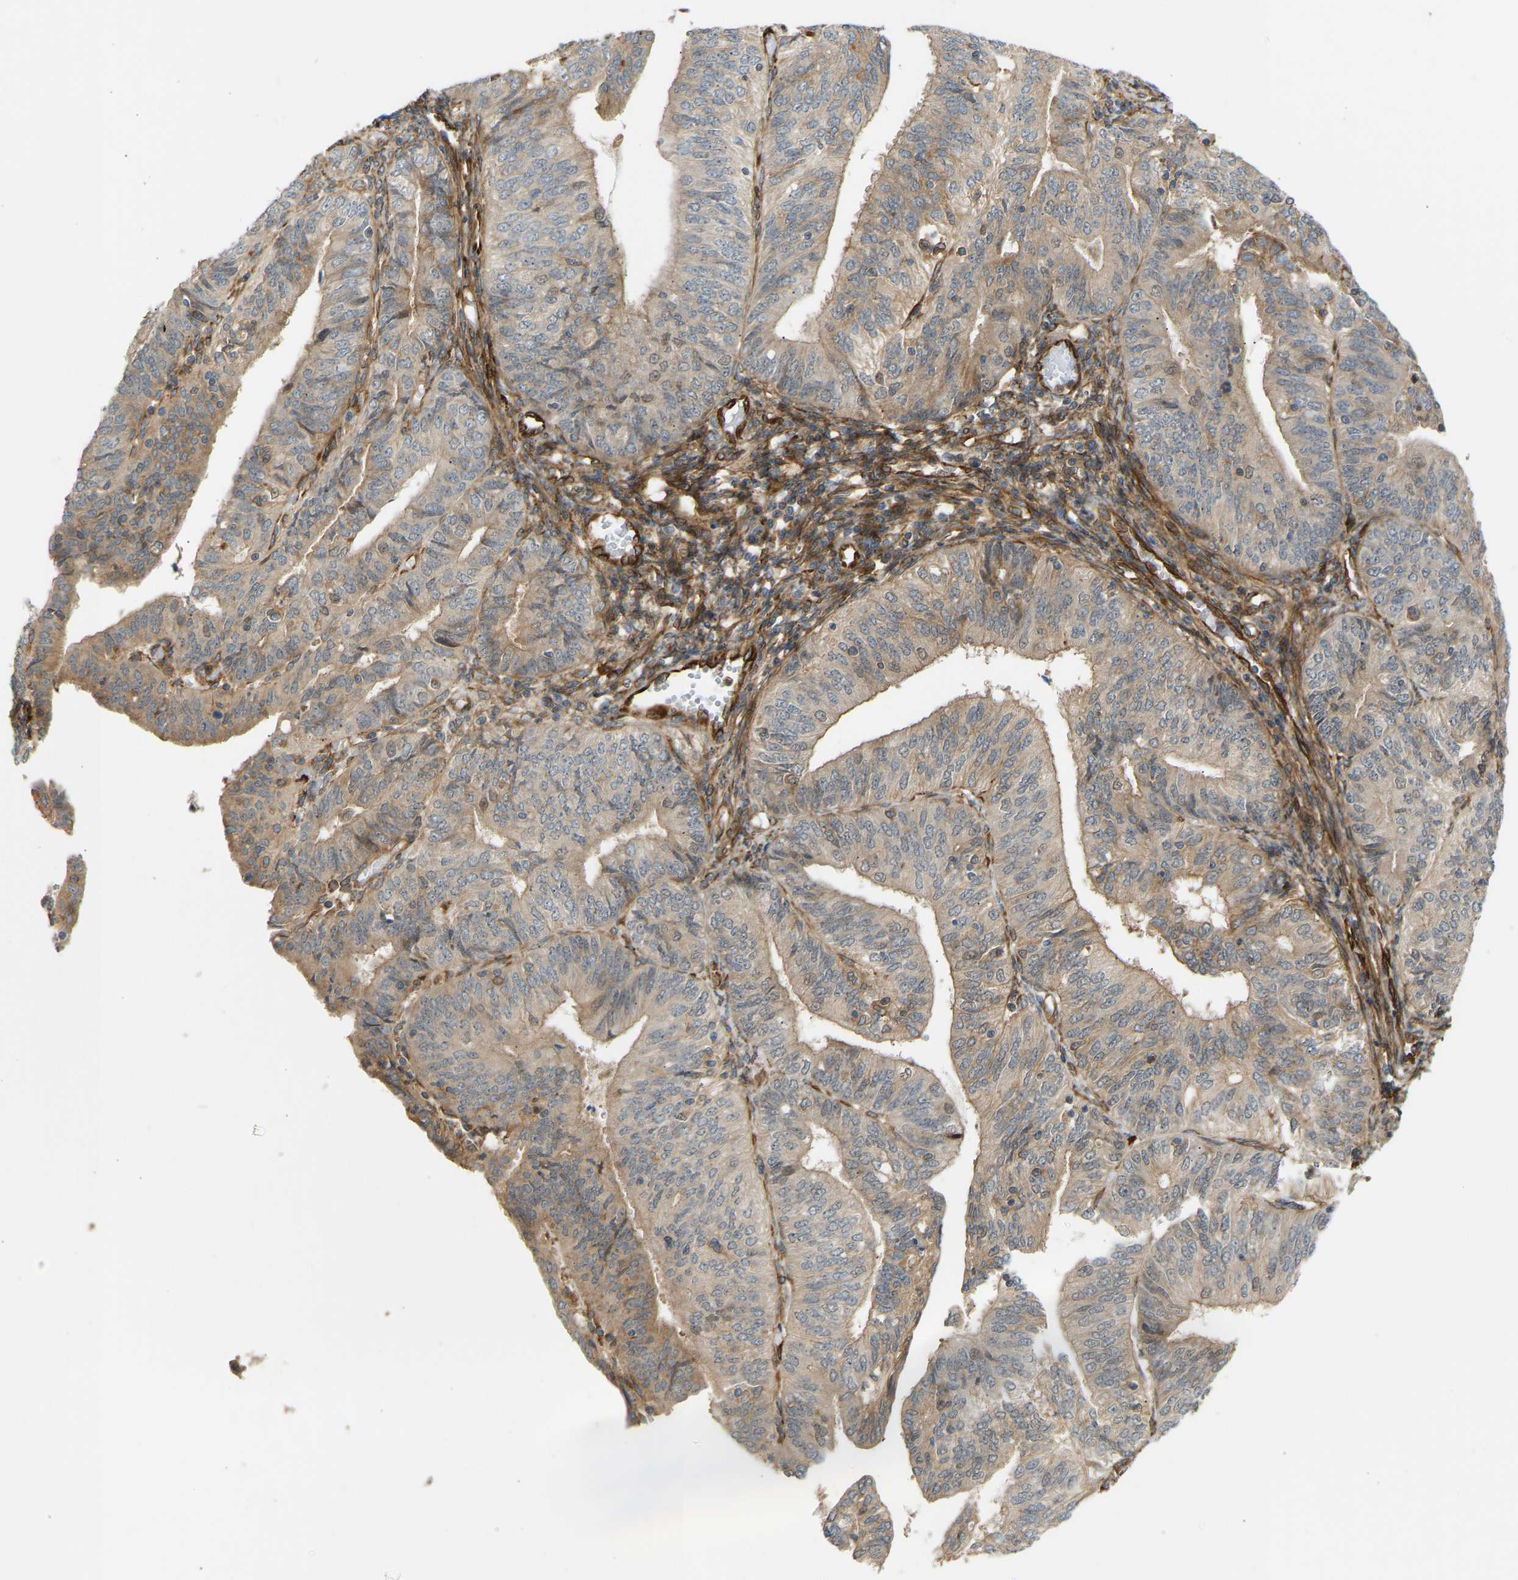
{"staining": {"intensity": "weak", "quantity": ">75%", "location": "cytoplasmic/membranous"}, "tissue": "endometrial cancer", "cell_type": "Tumor cells", "image_type": "cancer", "snomed": [{"axis": "morphology", "description": "Adenocarcinoma, NOS"}, {"axis": "topography", "description": "Endometrium"}], "caption": "Immunohistochemical staining of human endometrial cancer reveals weak cytoplasmic/membranous protein positivity in approximately >75% of tumor cells.", "gene": "PLCG2", "patient": {"sex": "female", "age": 58}}